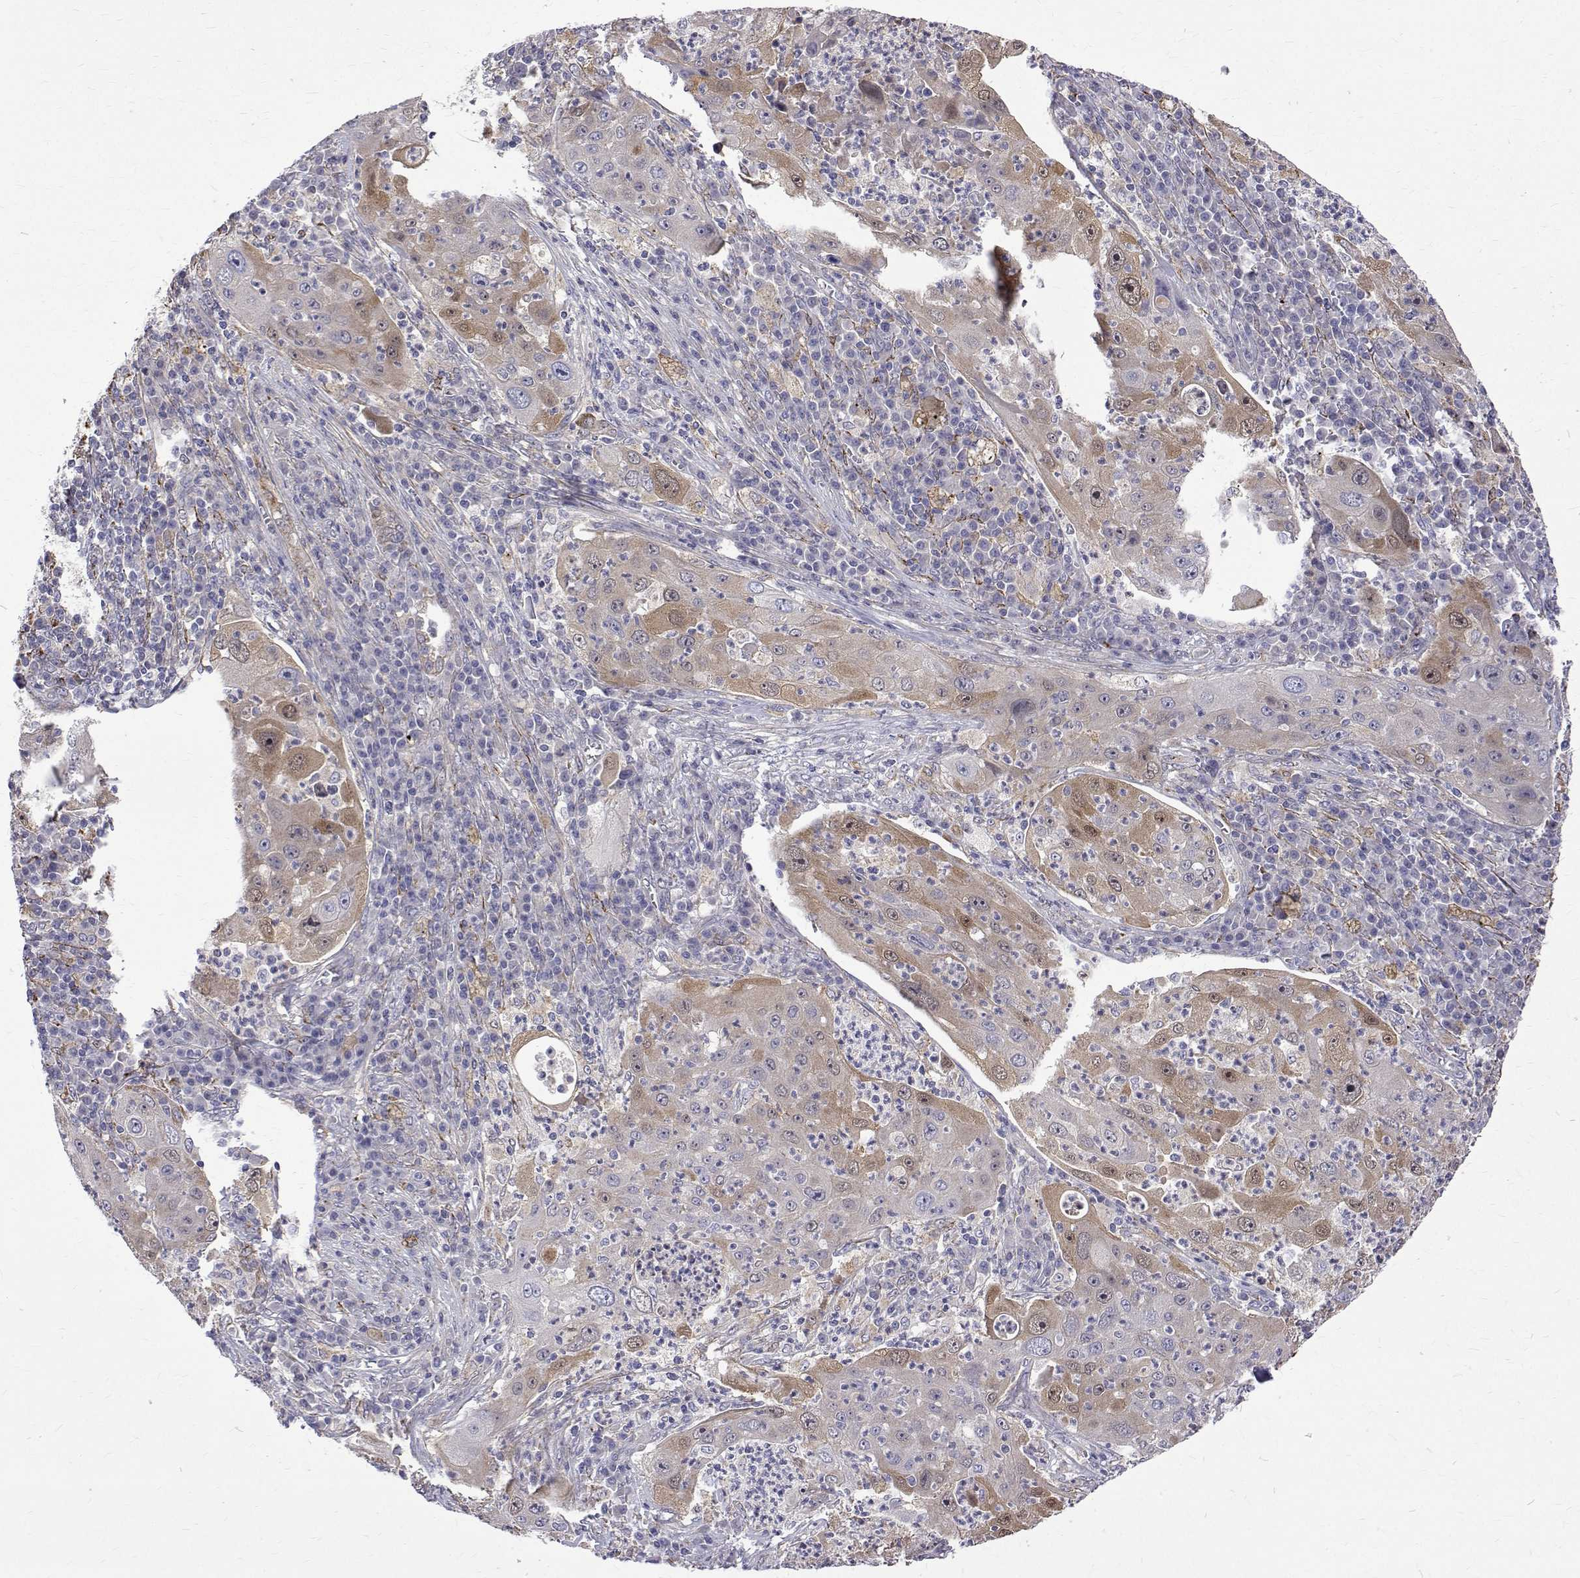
{"staining": {"intensity": "moderate", "quantity": "<25%", "location": "cytoplasmic/membranous,nuclear"}, "tissue": "lung cancer", "cell_type": "Tumor cells", "image_type": "cancer", "snomed": [{"axis": "morphology", "description": "Squamous cell carcinoma, NOS"}, {"axis": "topography", "description": "Lung"}], "caption": "High-magnification brightfield microscopy of lung squamous cell carcinoma stained with DAB (3,3'-diaminobenzidine) (brown) and counterstained with hematoxylin (blue). tumor cells exhibit moderate cytoplasmic/membranous and nuclear staining is present in about<25% of cells.", "gene": "PADI1", "patient": {"sex": "female", "age": 59}}